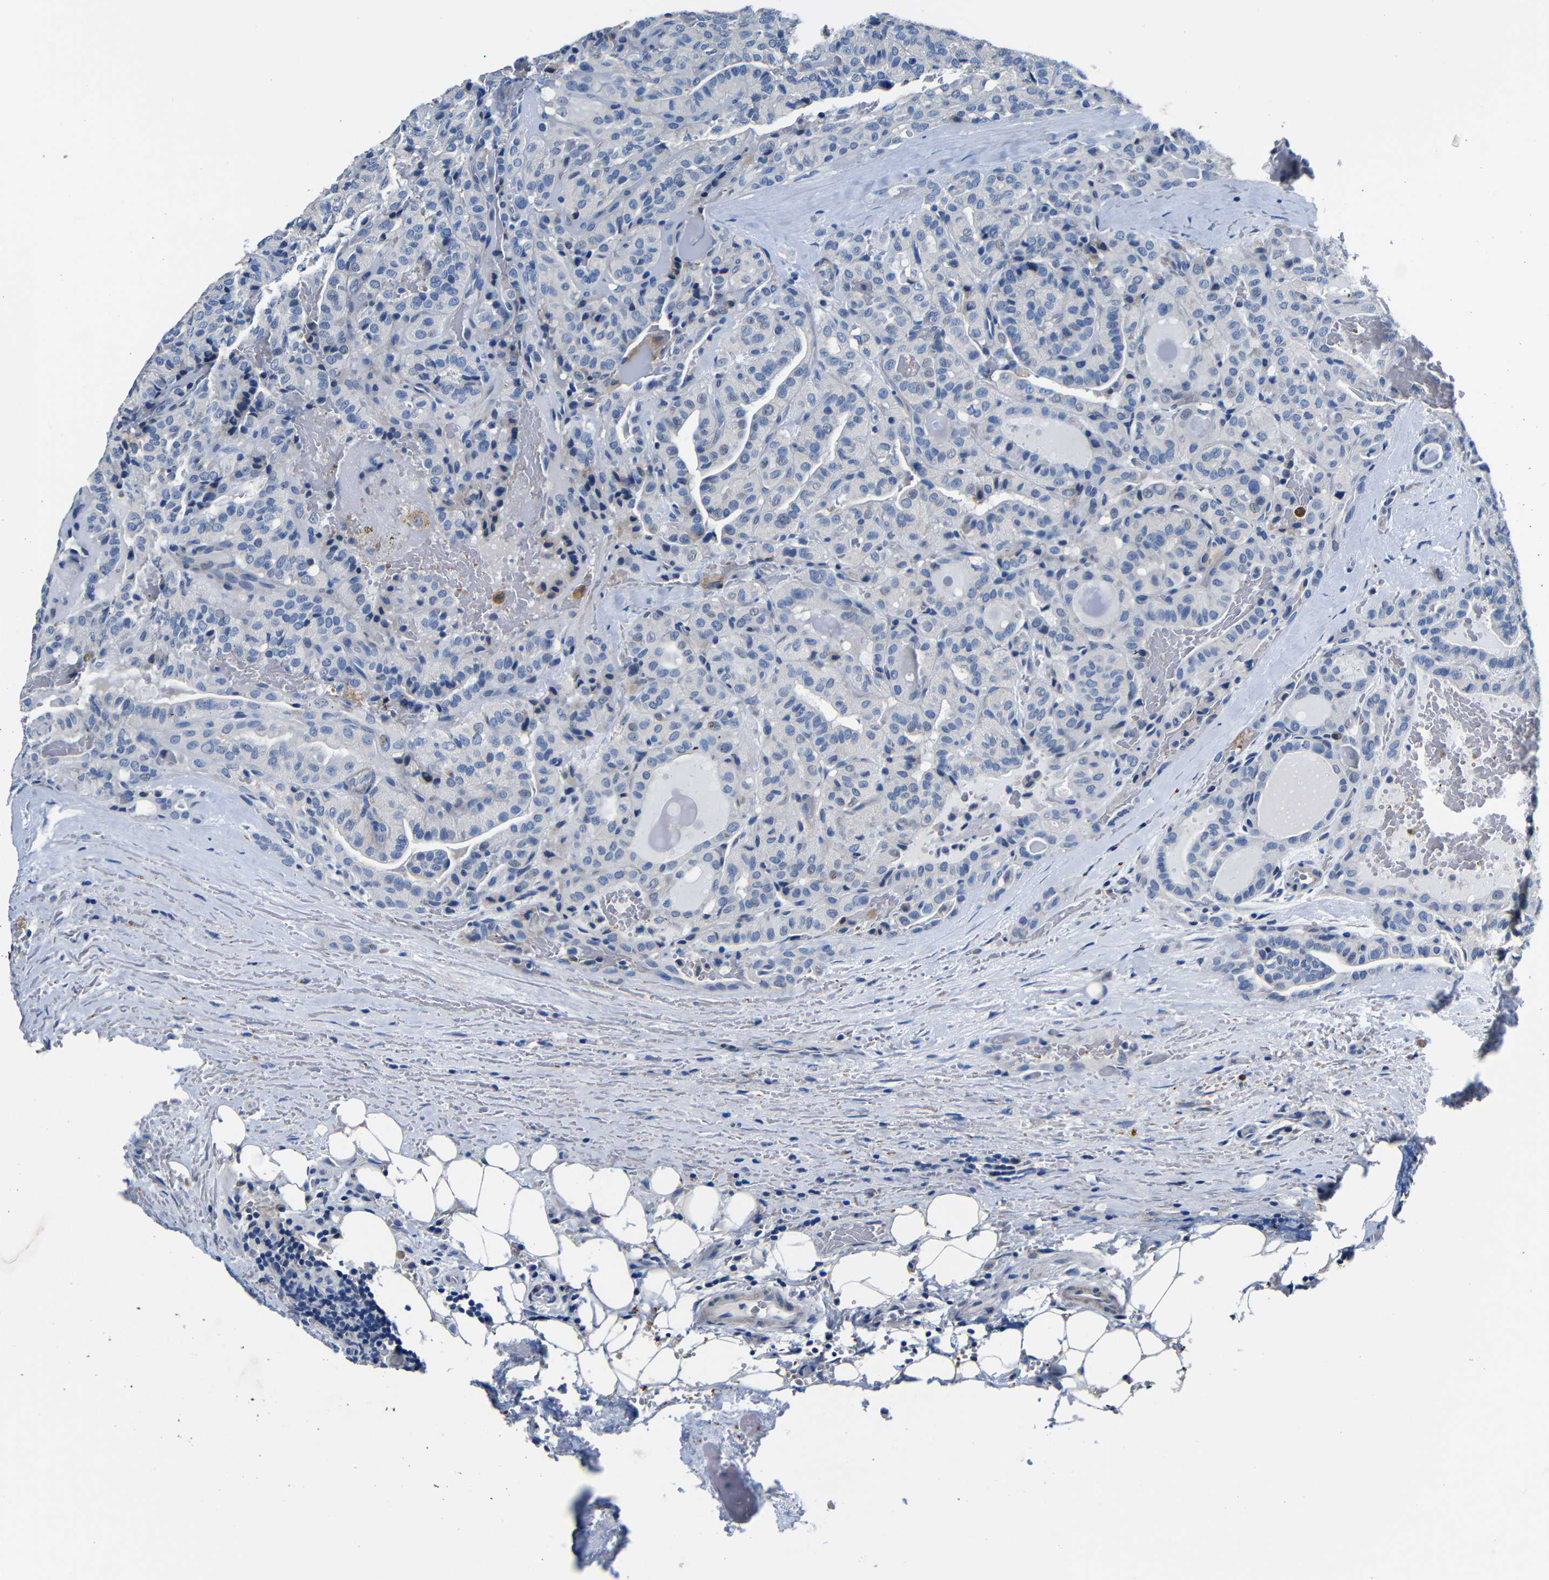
{"staining": {"intensity": "negative", "quantity": "none", "location": "none"}, "tissue": "head and neck cancer", "cell_type": "Tumor cells", "image_type": "cancer", "snomed": [{"axis": "morphology", "description": "Squamous cell carcinoma, NOS"}, {"axis": "topography", "description": "Oral tissue"}, {"axis": "topography", "description": "Head-Neck"}], "caption": "This is an IHC micrograph of head and neck cancer. There is no staining in tumor cells.", "gene": "TNFAIP1", "patient": {"sex": "female", "age": 50}}